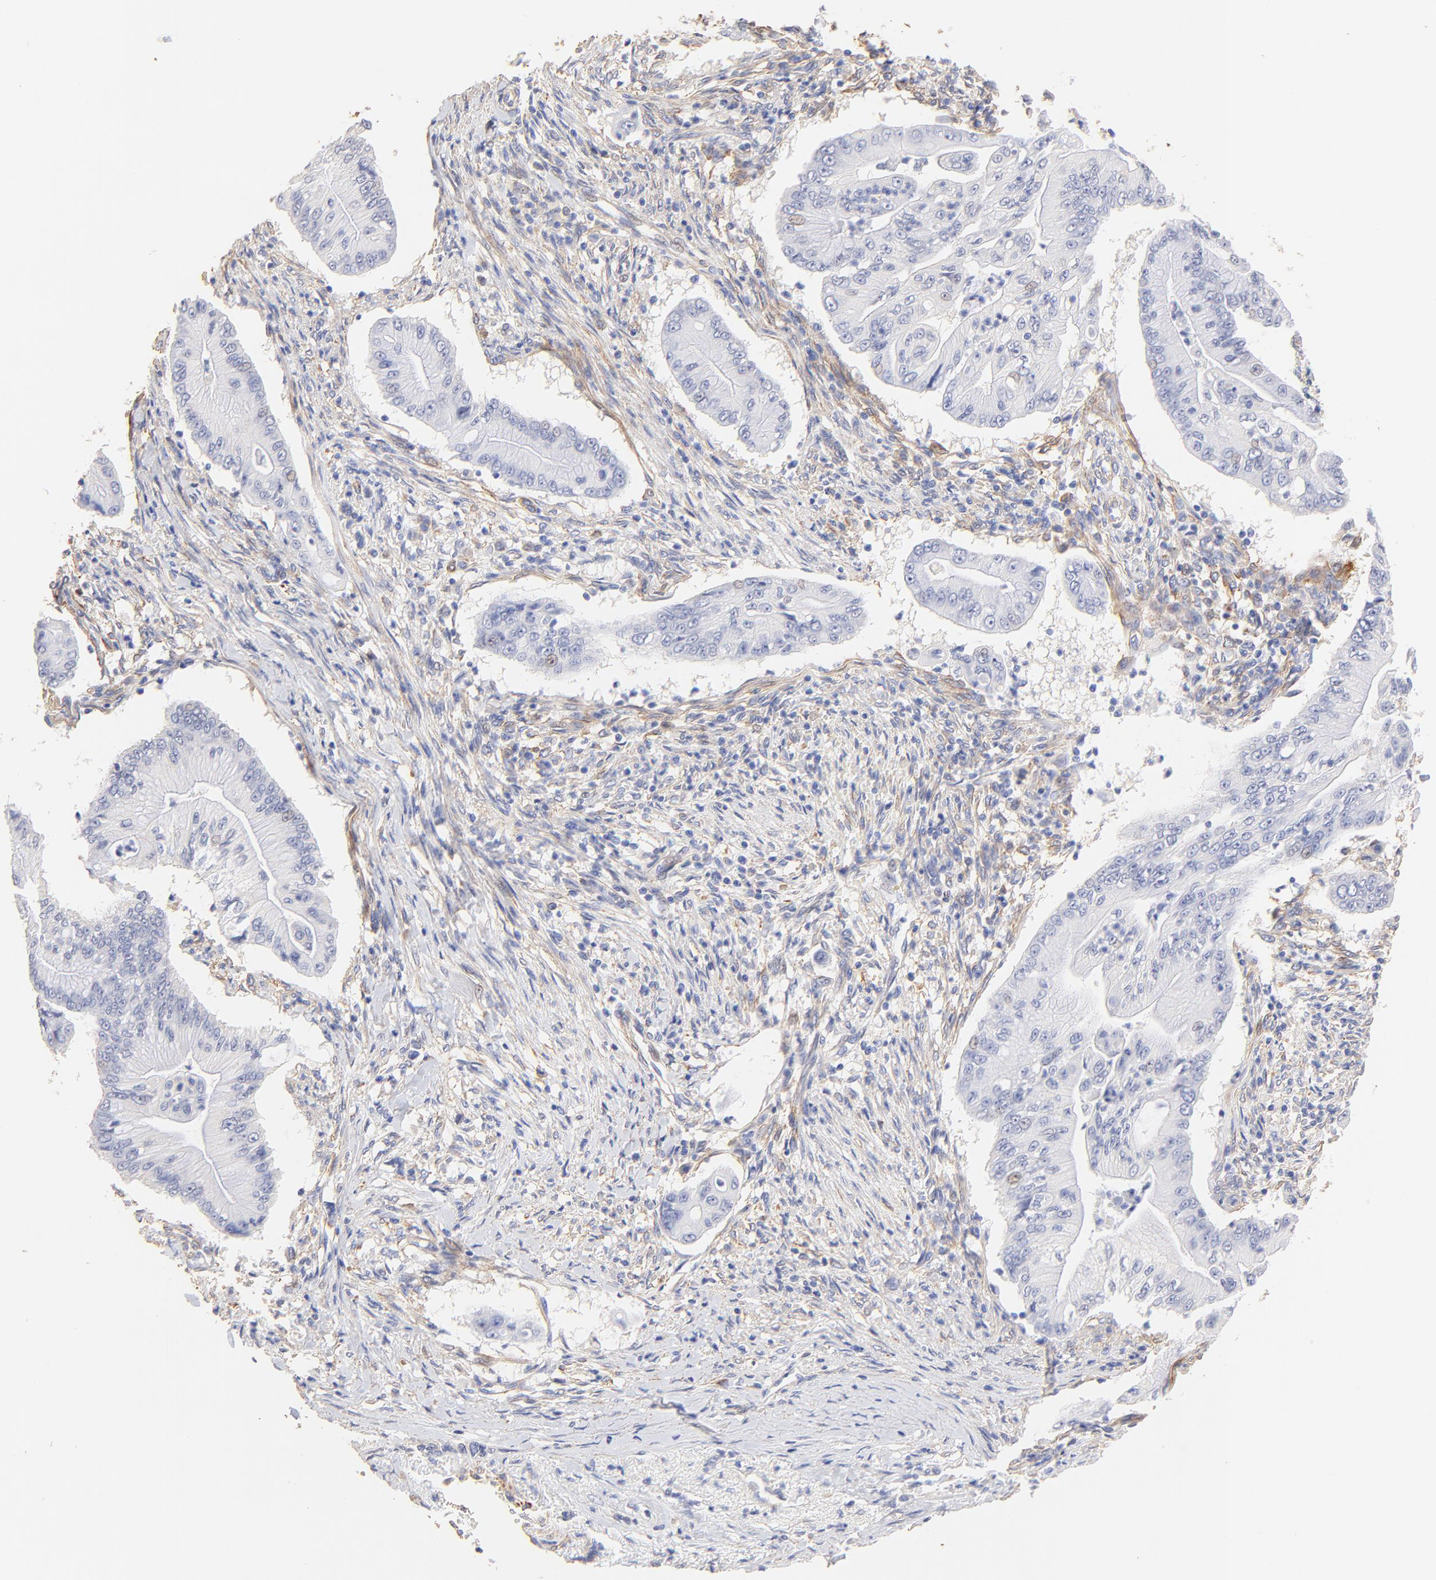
{"staining": {"intensity": "weak", "quantity": "<25%", "location": "nuclear"}, "tissue": "pancreatic cancer", "cell_type": "Tumor cells", "image_type": "cancer", "snomed": [{"axis": "morphology", "description": "Adenocarcinoma, NOS"}, {"axis": "topography", "description": "Pancreas"}], "caption": "Histopathology image shows no significant protein expression in tumor cells of adenocarcinoma (pancreatic).", "gene": "ACTRT1", "patient": {"sex": "male", "age": 62}}